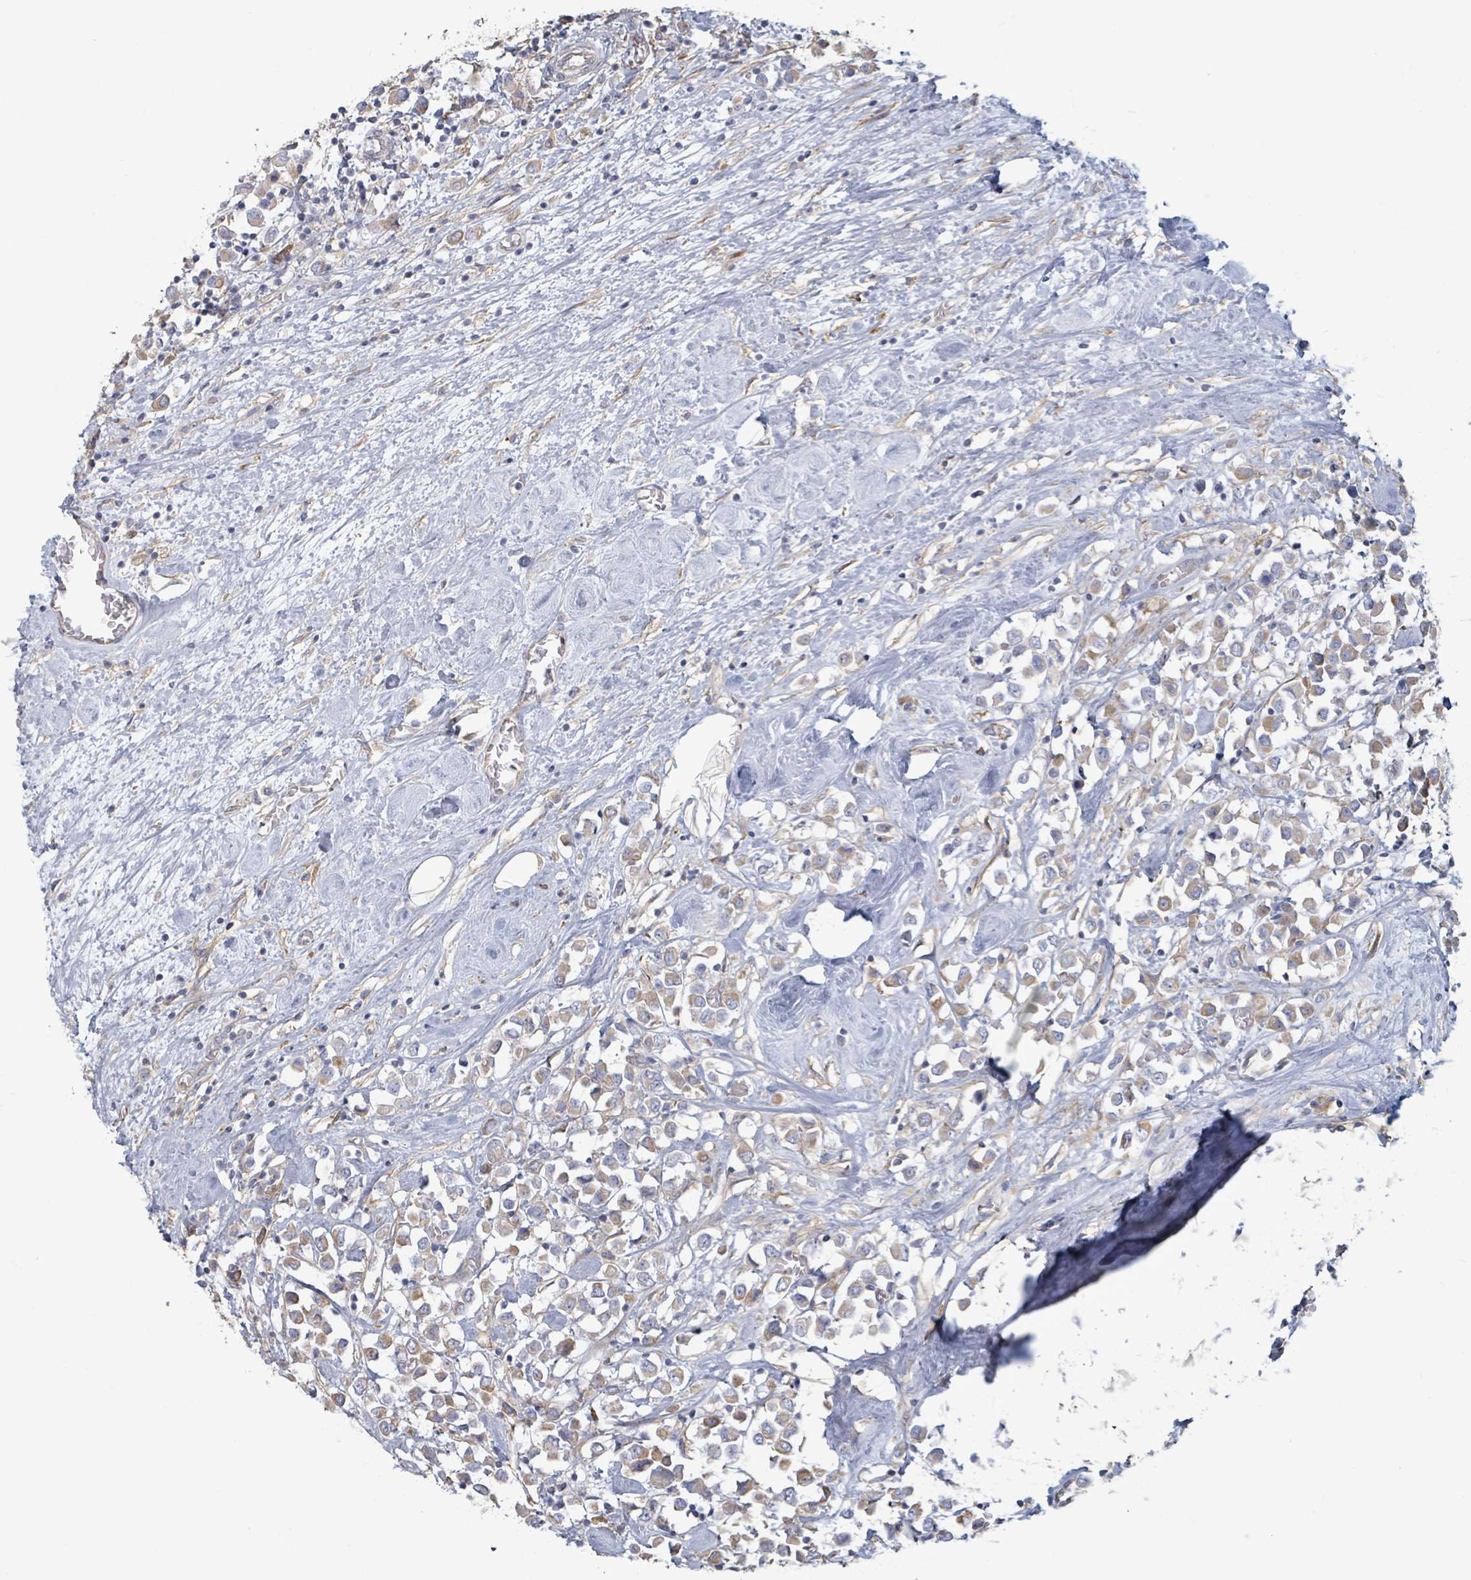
{"staining": {"intensity": "weak", "quantity": "25%-75%", "location": "cytoplasmic/membranous"}, "tissue": "breast cancer", "cell_type": "Tumor cells", "image_type": "cancer", "snomed": [{"axis": "morphology", "description": "Duct carcinoma"}, {"axis": "topography", "description": "Breast"}], "caption": "Breast infiltrating ductal carcinoma stained with a protein marker reveals weak staining in tumor cells.", "gene": "COL13A1", "patient": {"sex": "female", "age": 61}}